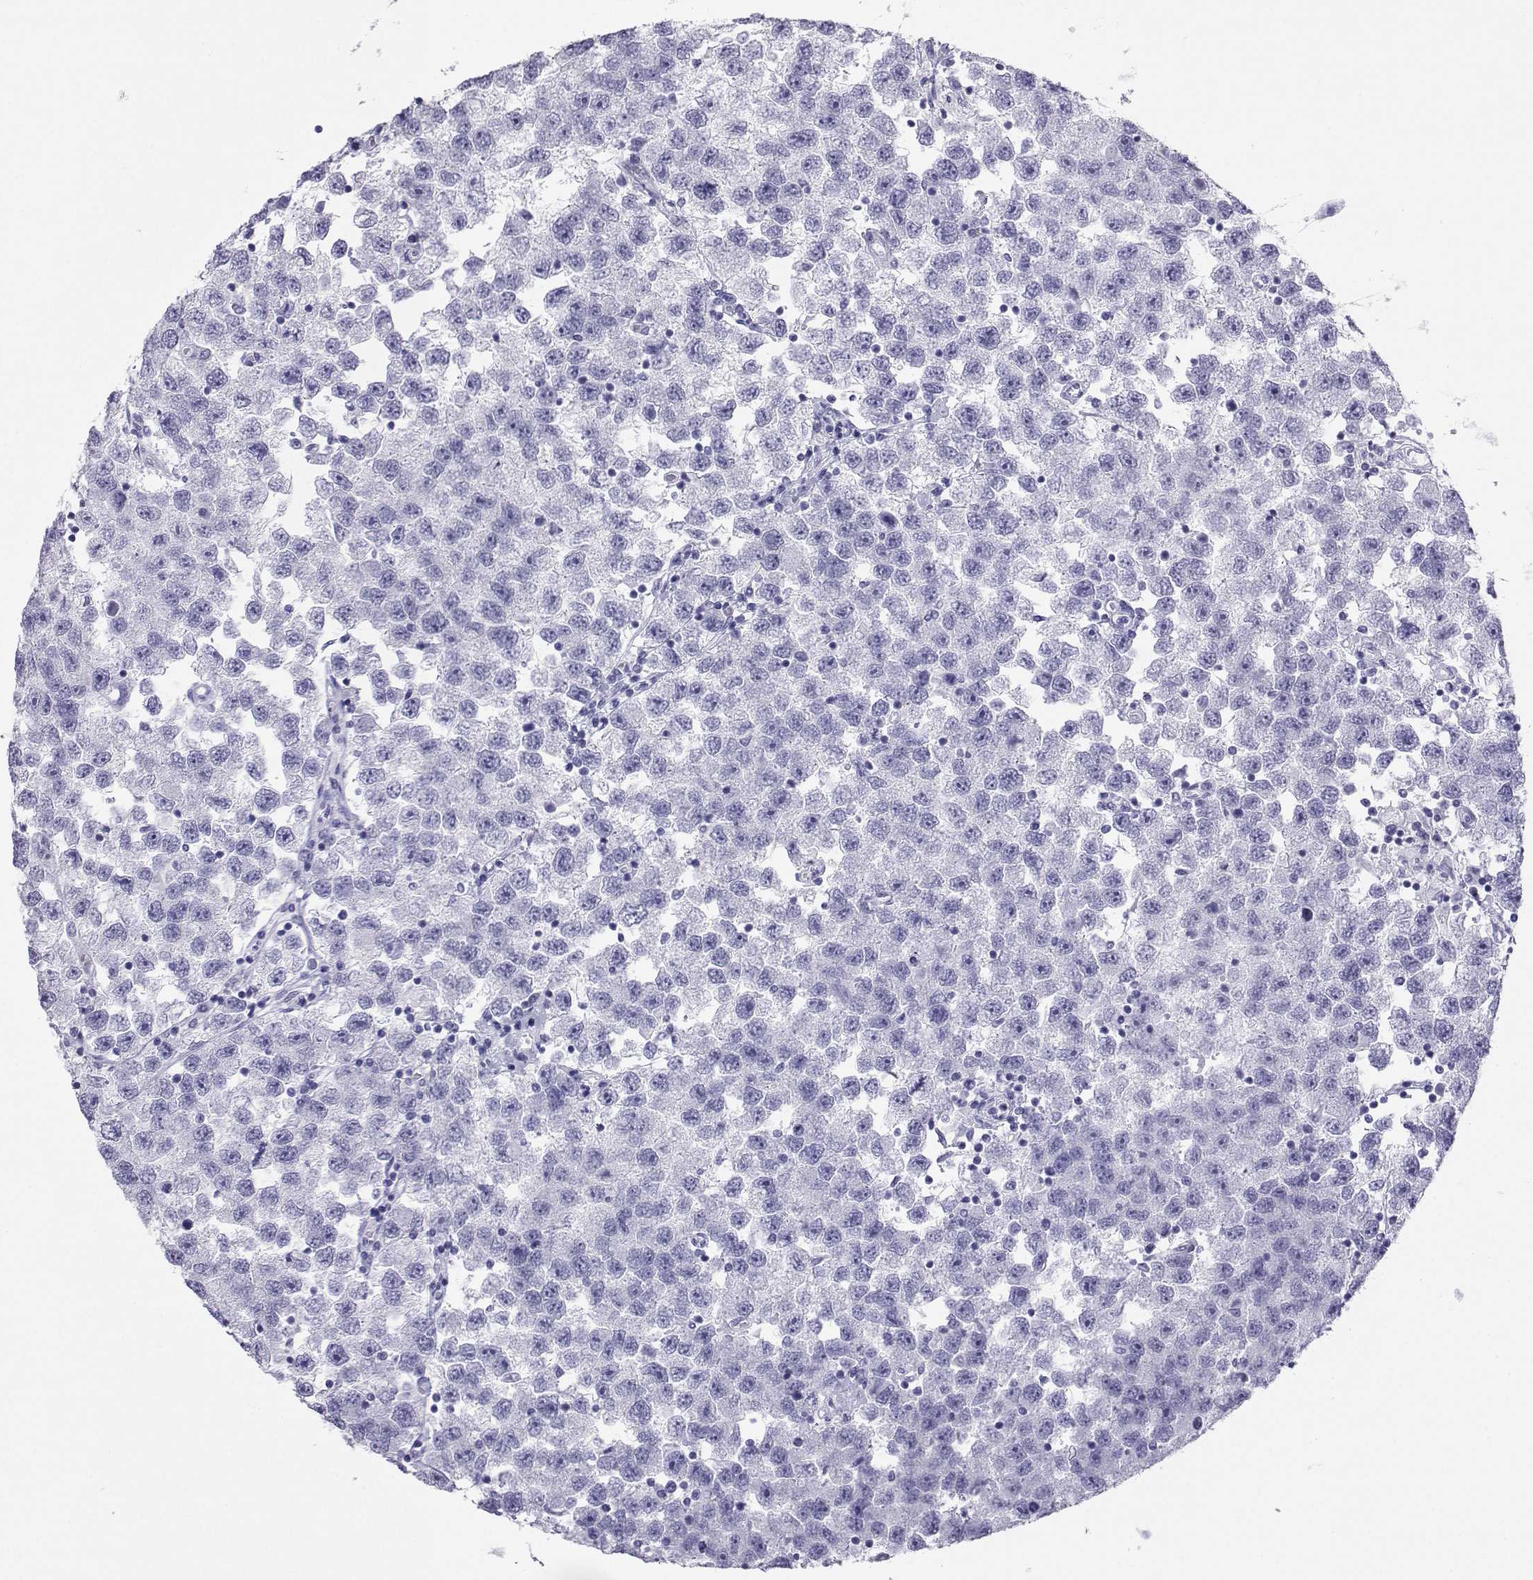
{"staining": {"intensity": "negative", "quantity": "none", "location": "none"}, "tissue": "testis cancer", "cell_type": "Tumor cells", "image_type": "cancer", "snomed": [{"axis": "morphology", "description": "Seminoma, NOS"}, {"axis": "topography", "description": "Testis"}], "caption": "IHC micrograph of neoplastic tissue: testis cancer stained with DAB (3,3'-diaminobenzidine) demonstrates no significant protein expression in tumor cells. Brightfield microscopy of immunohistochemistry stained with DAB (brown) and hematoxylin (blue), captured at high magnification.", "gene": "LORICRIN", "patient": {"sex": "male", "age": 26}}